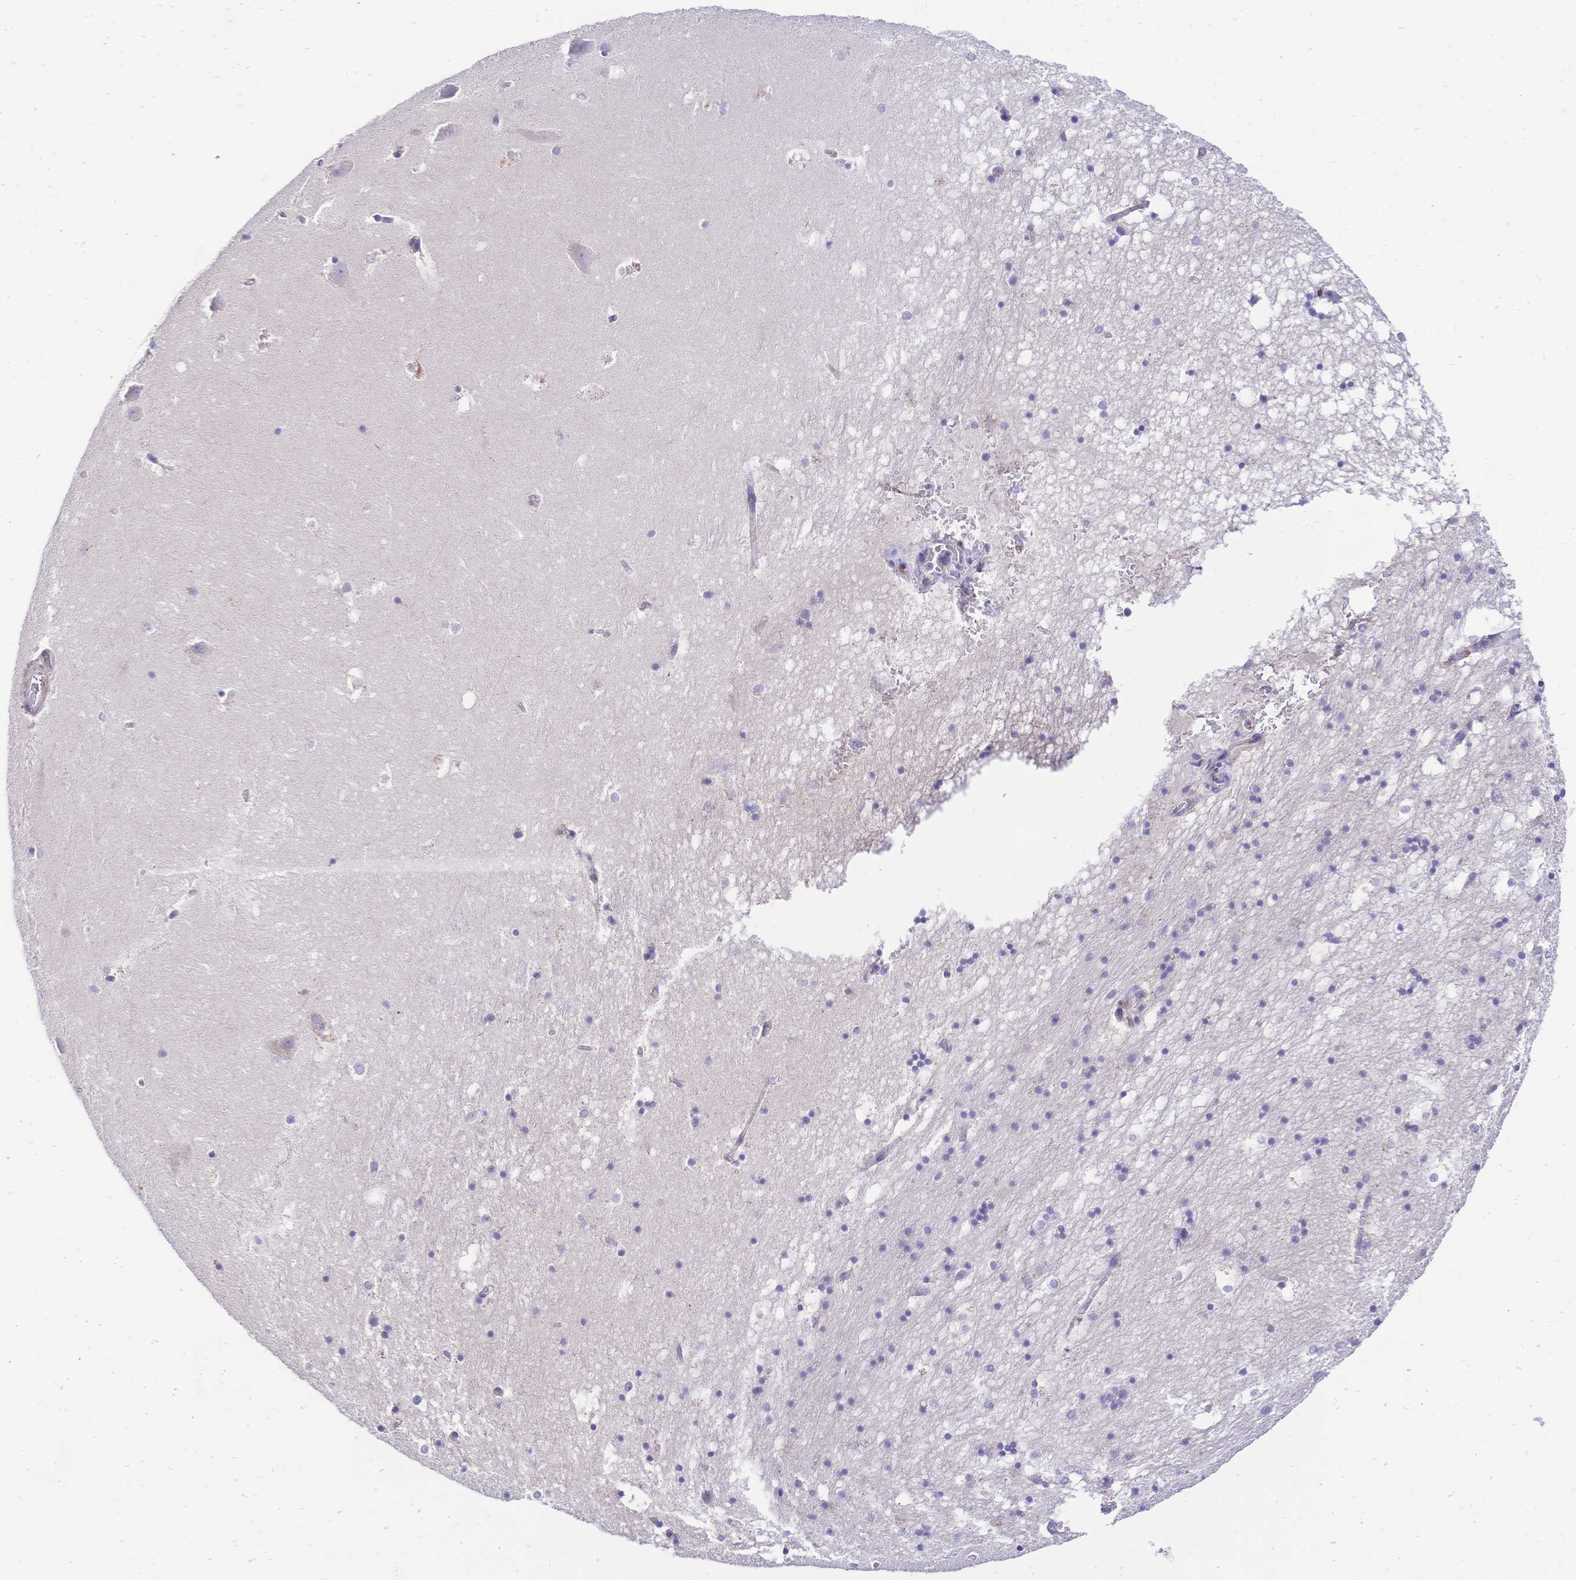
{"staining": {"intensity": "negative", "quantity": "none", "location": "none"}, "tissue": "hippocampus", "cell_type": "Glial cells", "image_type": "normal", "snomed": [{"axis": "morphology", "description": "Normal tissue, NOS"}, {"axis": "topography", "description": "Hippocampus"}], "caption": "Hippocampus was stained to show a protein in brown. There is no significant staining in glial cells. Brightfield microscopy of IHC stained with DAB (brown) and hematoxylin (blue), captured at high magnification.", "gene": "CLEC18A", "patient": {"sex": "male", "age": 58}}